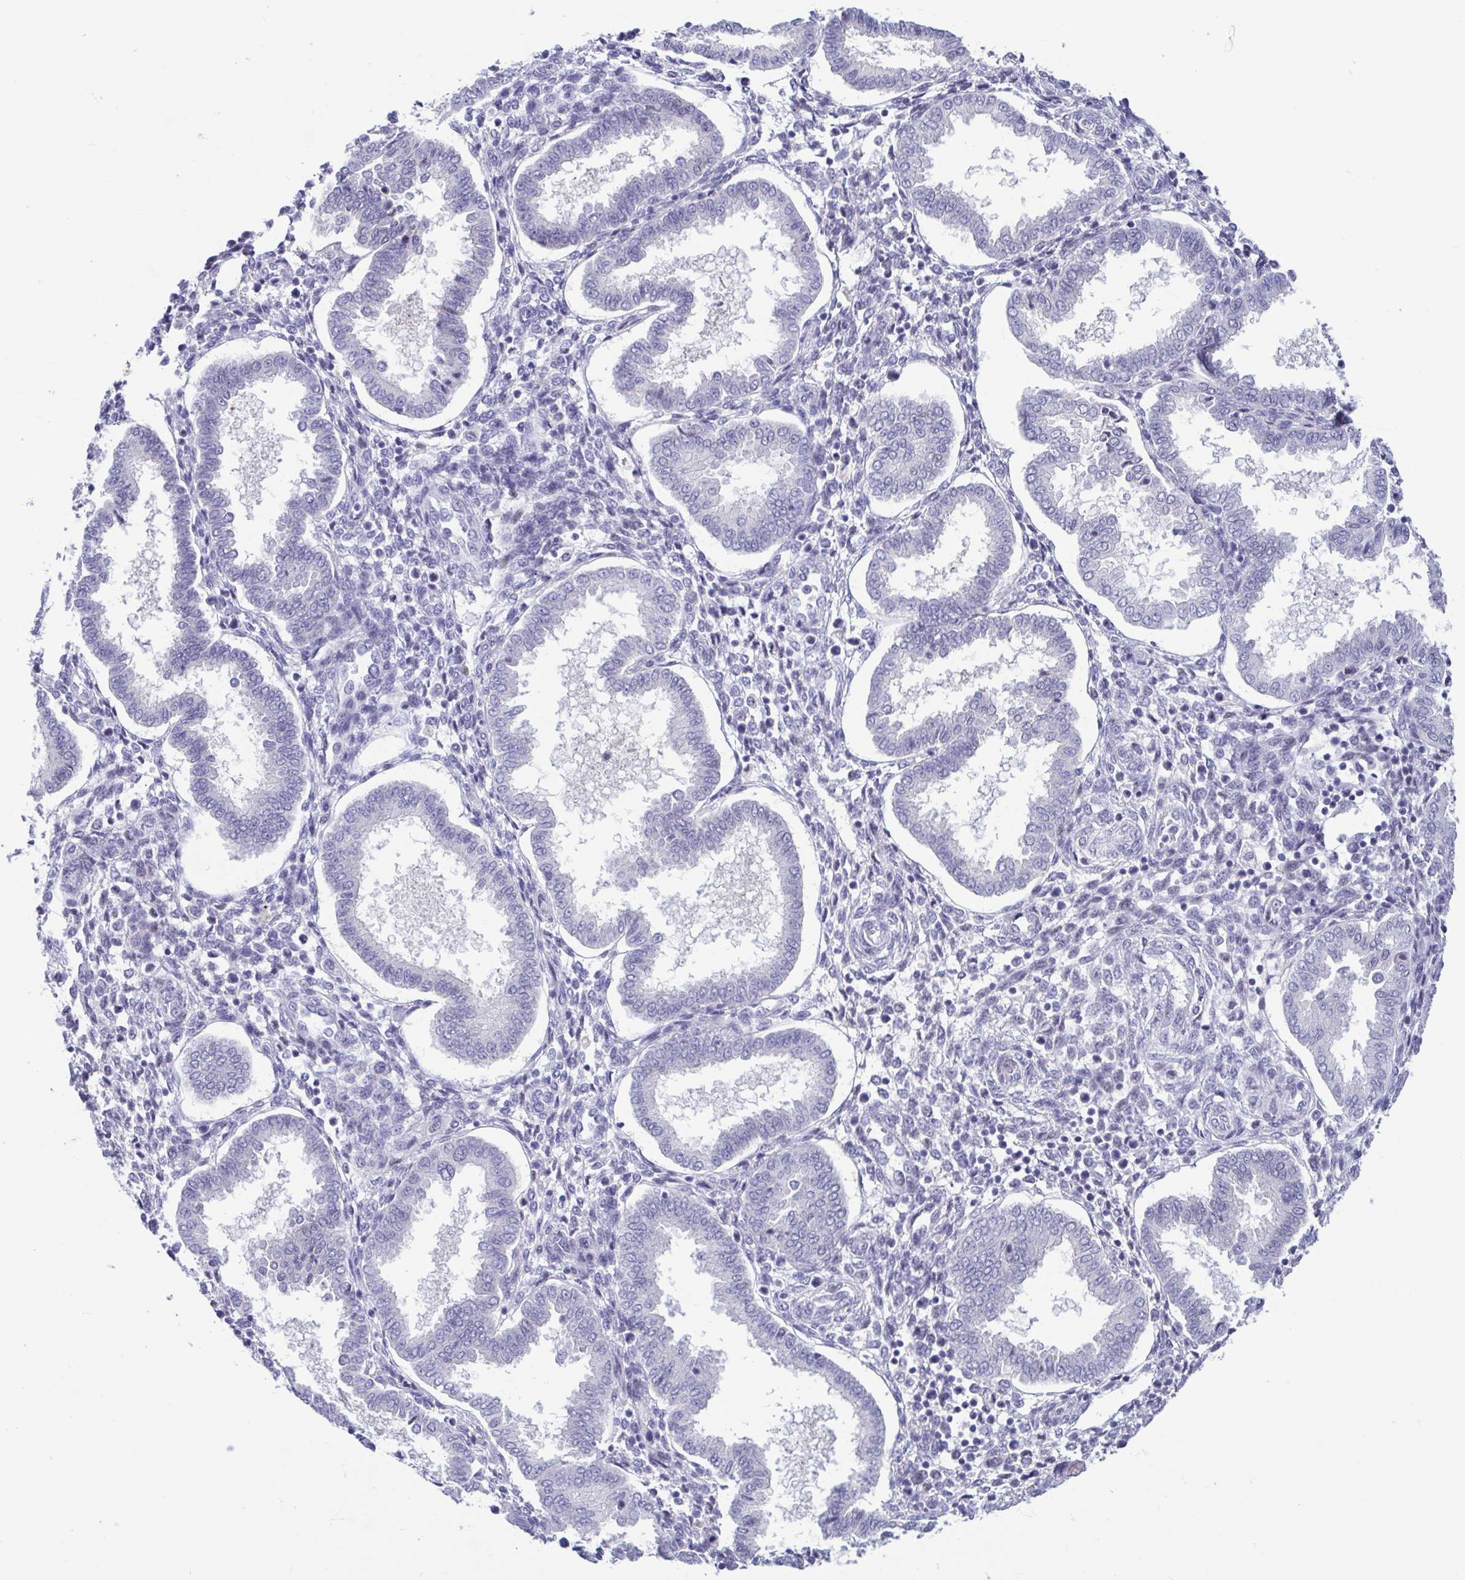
{"staining": {"intensity": "negative", "quantity": "none", "location": "none"}, "tissue": "endometrium", "cell_type": "Cells in endometrial stroma", "image_type": "normal", "snomed": [{"axis": "morphology", "description": "Normal tissue, NOS"}, {"axis": "topography", "description": "Endometrium"}], "caption": "High power microscopy micrograph of an IHC image of normal endometrium, revealing no significant positivity in cells in endometrial stroma.", "gene": "PERM1", "patient": {"sex": "female", "age": 24}}